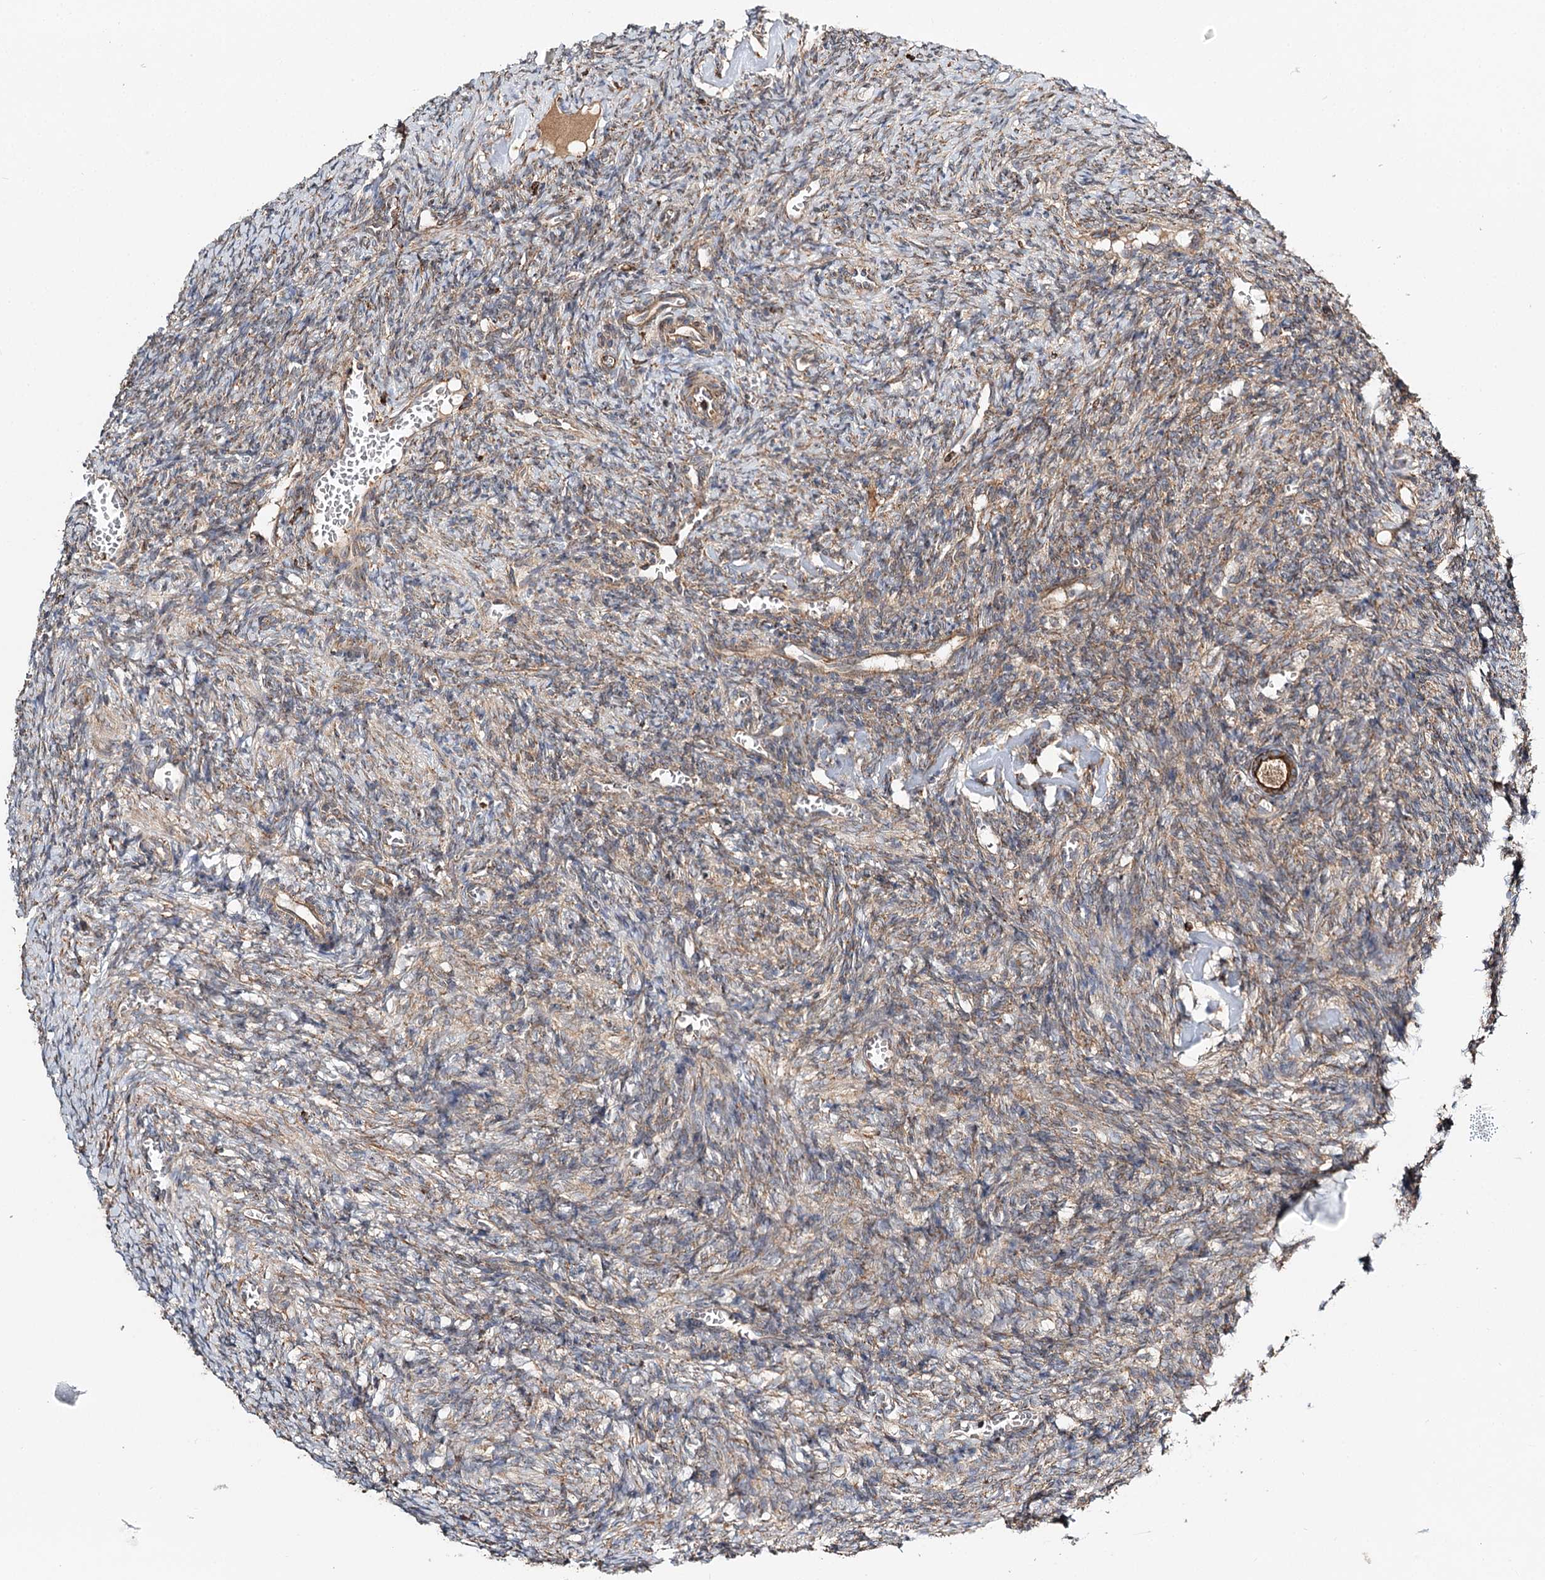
{"staining": {"intensity": "moderate", "quantity": "25%-75%", "location": "cytoplasmic/membranous"}, "tissue": "ovary", "cell_type": "Ovarian stroma cells", "image_type": "normal", "snomed": [{"axis": "morphology", "description": "Normal tissue, NOS"}, {"axis": "topography", "description": "Ovary"}], "caption": "DAB immunohistochemical staining of unremarkable human ovary shows moderate cytoplasmic/membranous protein positivity in about 25%-75% of ovarian stroma cells.", "gene": "TAS1R1", "patient": {"sex": "female", "age": 27}}